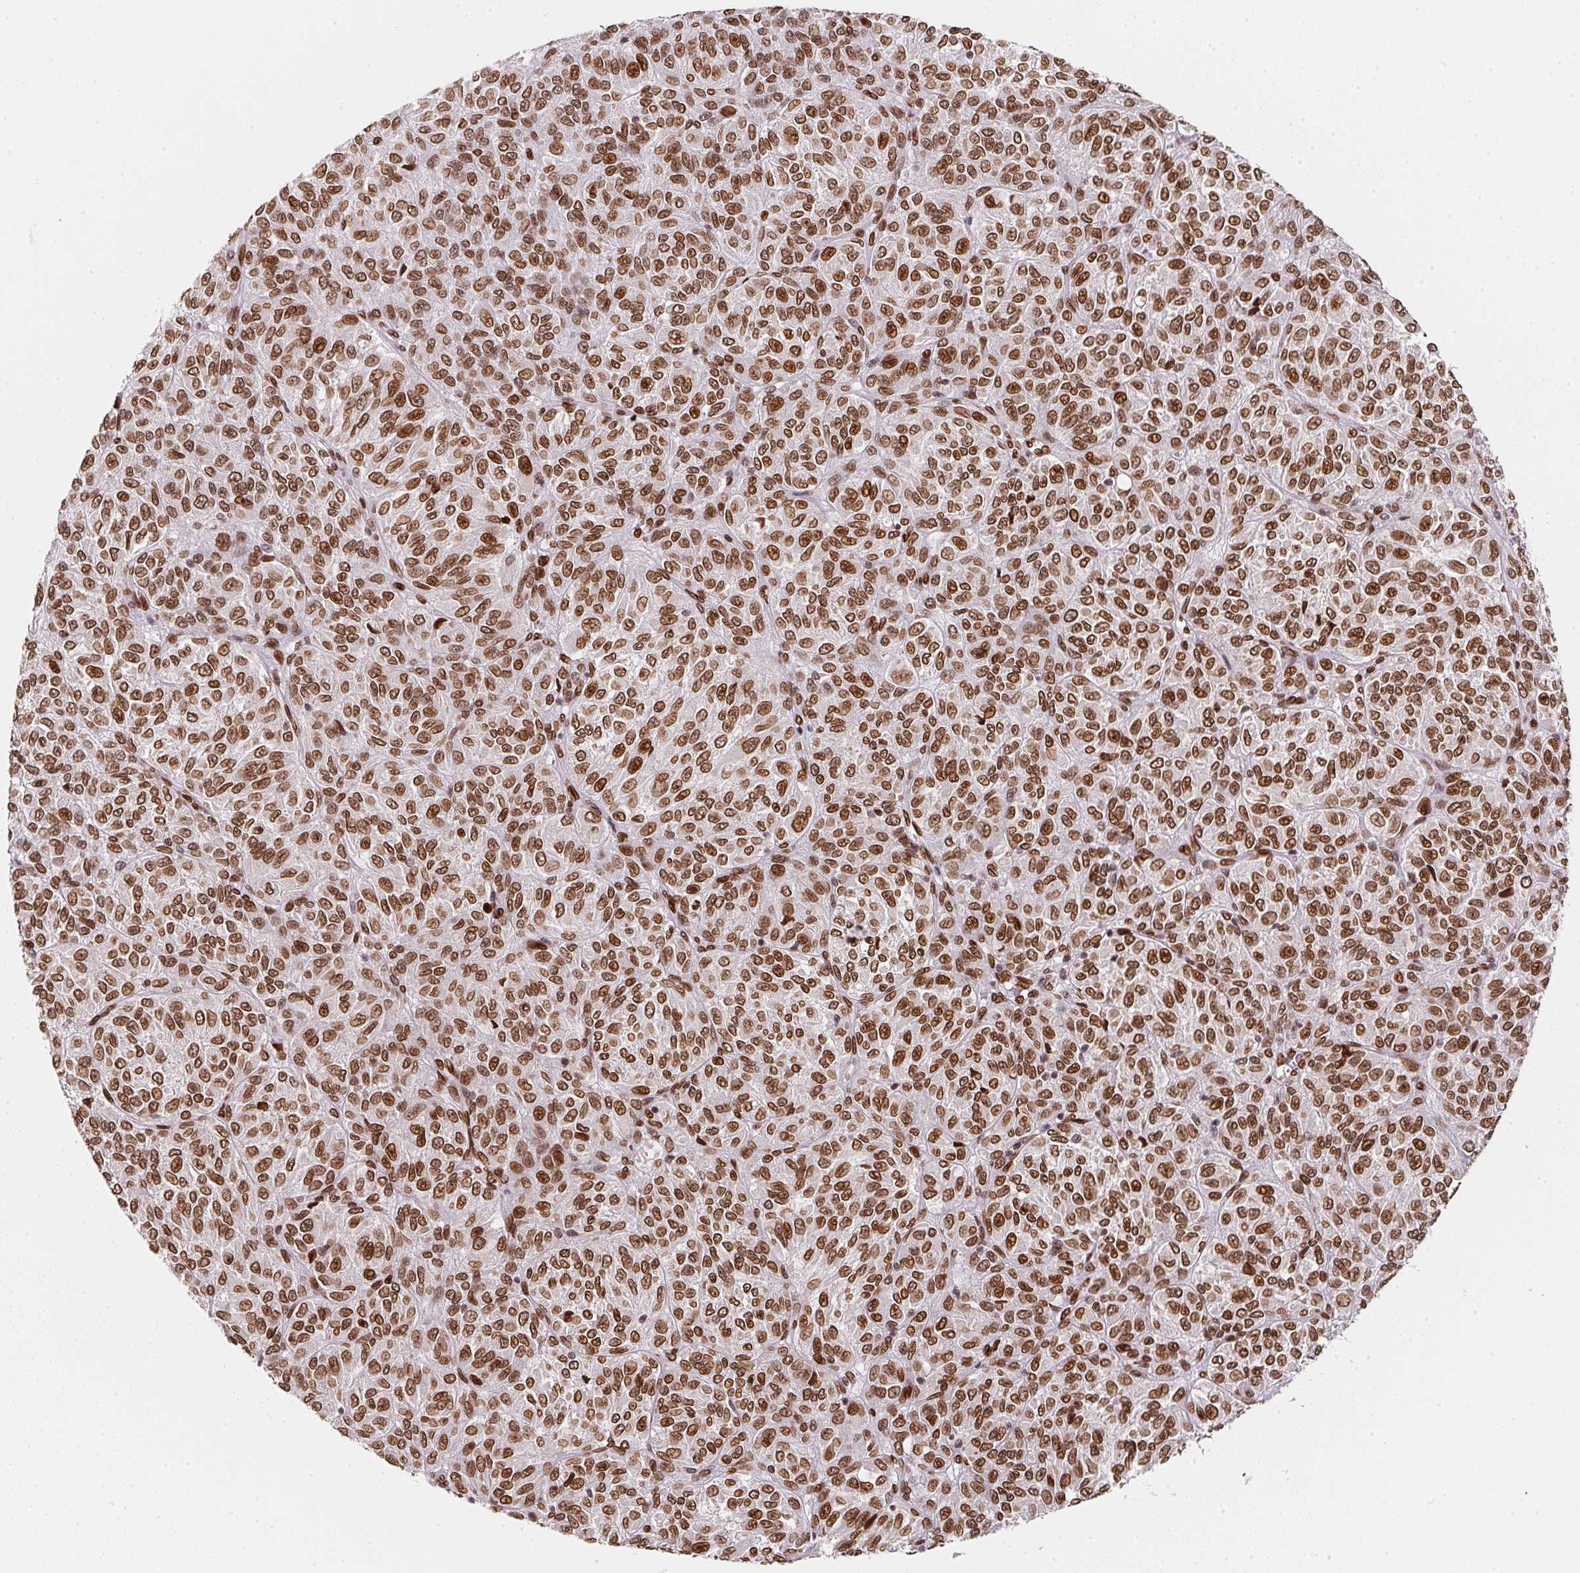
{"staining": {"intensity": "strong", "quantity": ">75%", "location": "cytoplasmic/membranous,nuclear"}, "tissue": "melanoma", "cell_type": "Tumor cells", "image_type": "cancer", "snomed": [{"axis": "morphology", "description": "Malignant melanoma, Metastatic site"}, {"axis": "topography", "description": "Brain"}], "caption": "Immunohistochemistry (IHC) staining of melanoma, which reveals high levels of strong cytoplasmic/membranous and nuclear staining in about >75% of tumor cells indicating strong cytoplasmic/membranous and nuclear protein positivity. The staining was performed using DAB (brown) for protein detection and nuclei were counterstained in hematoxylin (blue).", "gene": "SAP30BP", "patient": {"sex": "female", "age": 56}}